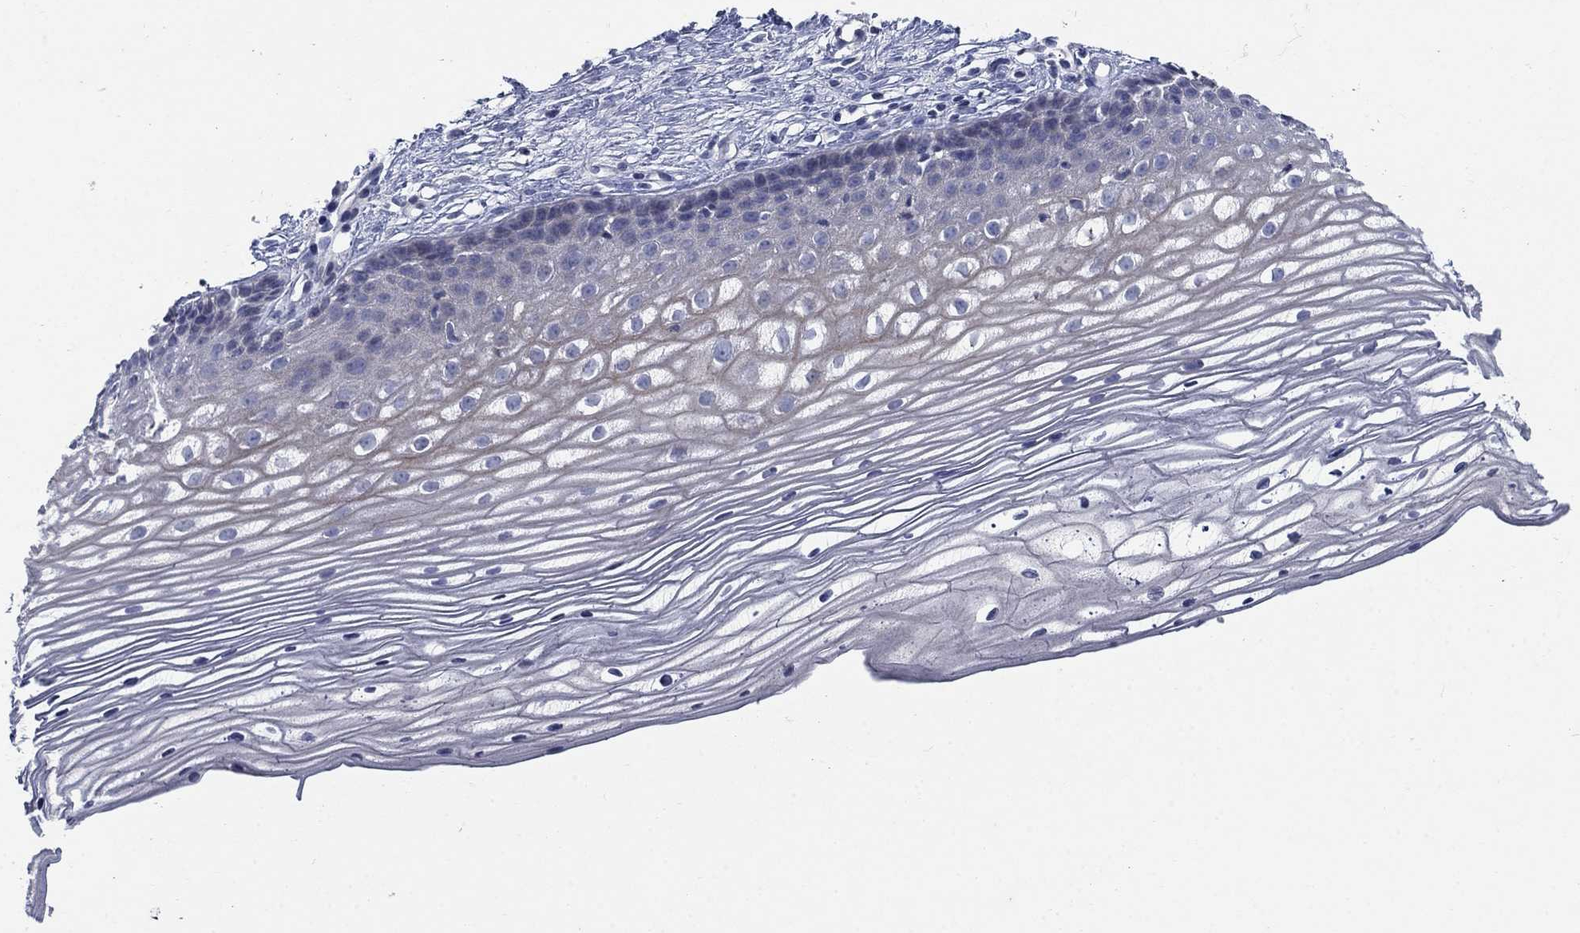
{"staining": {"intensity": "negative", "quantity": "none", "location": "none"}, "tissue": "cervix", "cell_type": "Glandular cells", "image_type": "normal", "snomed": [{"axis": "morphology", "description": "Normal tissue, NOS"}, {"axis": "topography", "description": "Cervix"}], "caption": "A histopathology image of human cervix is negative for staining in glandular cells. (Immunohistochemistry, brightfield microscopy, high magnification).", "gene": "DNER", "patient": {"sex": "female", "age": 40}}